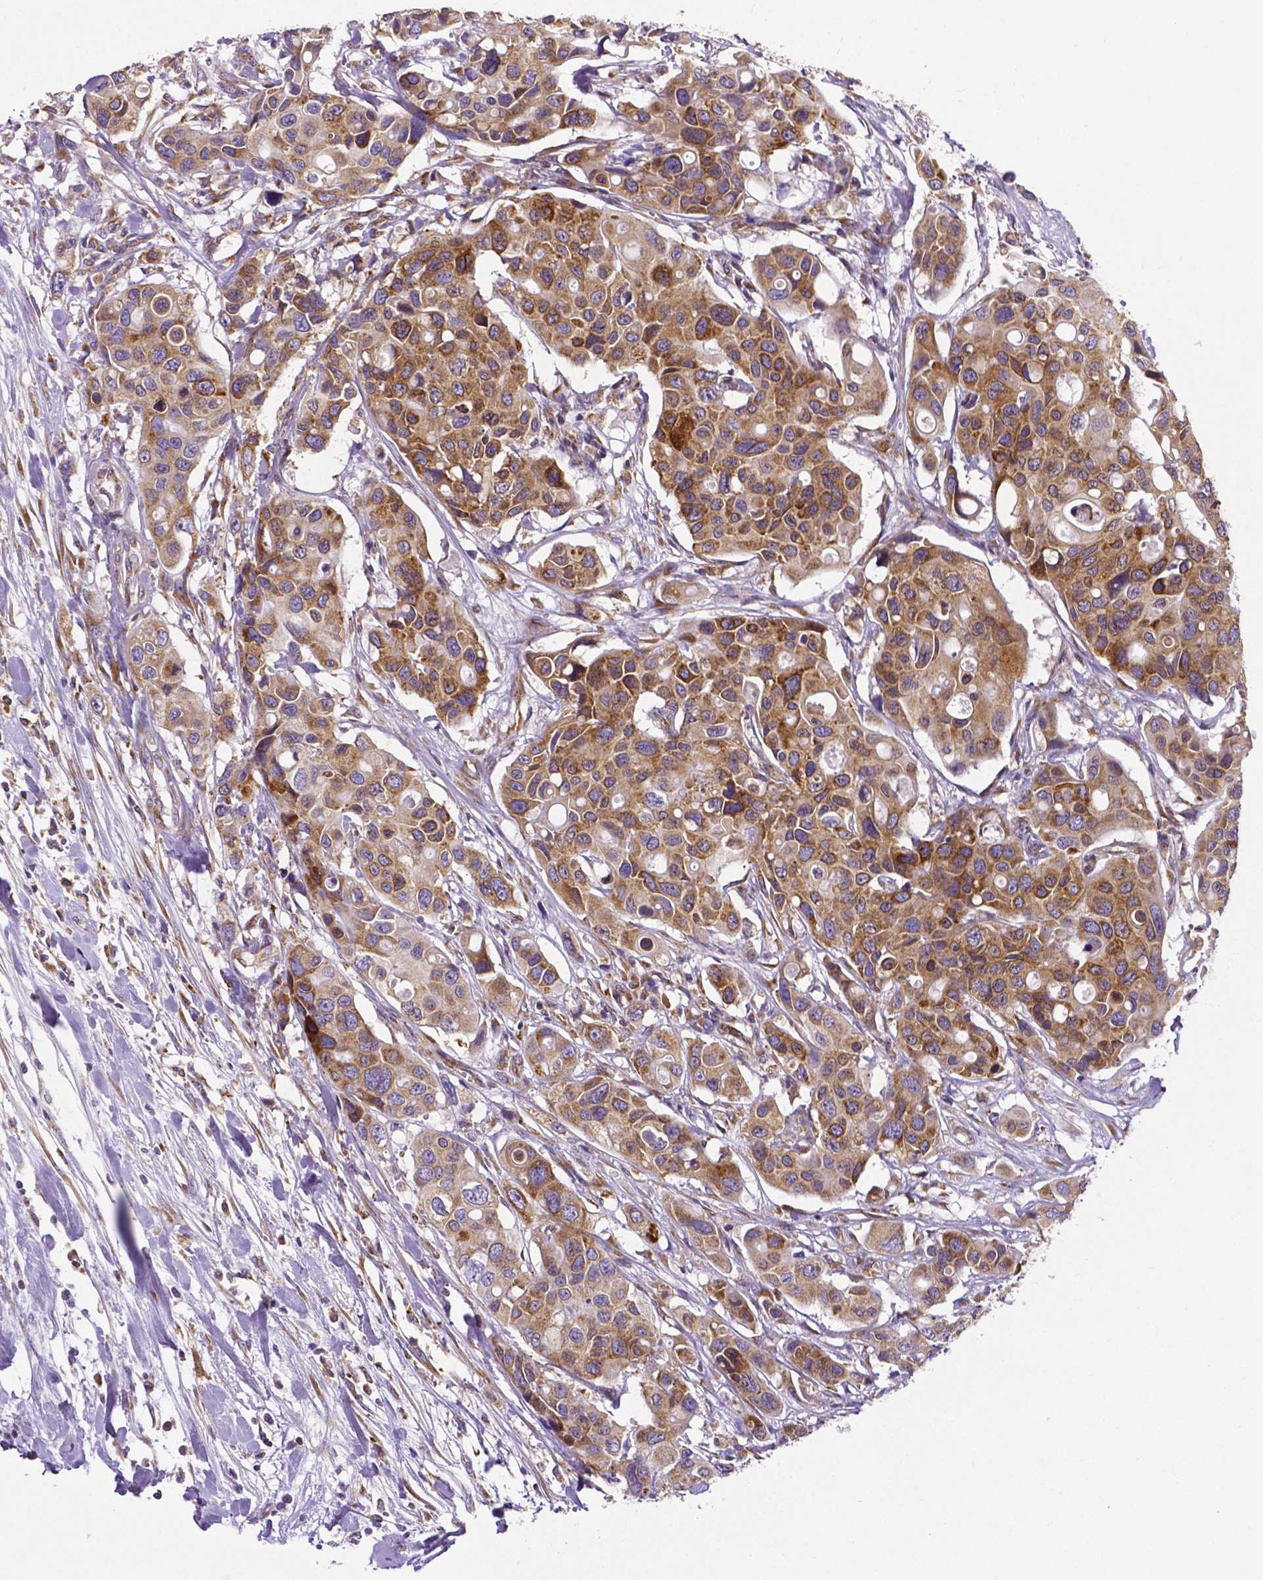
{"staining": {"intensity": "moderate", "quantity": ">75%", "location": "cytoplasmic/membranous"}, "tissue": "colorectal cancer", "cell_type": "Tumor cells", "image_type": "cancer", "snomed": [{"axis": "morphology", "description": "Adenocarcinoma, NOS"}, {"axis": "topography", "description": "Colon"}], "caption": "The immunohistochemical stain shows moderate cytoplasmic/membranous staining in tumor cells of colorectal cancer tissue.", "gene": "MTDH", "patient": {"sex": "male", "age": 77}}